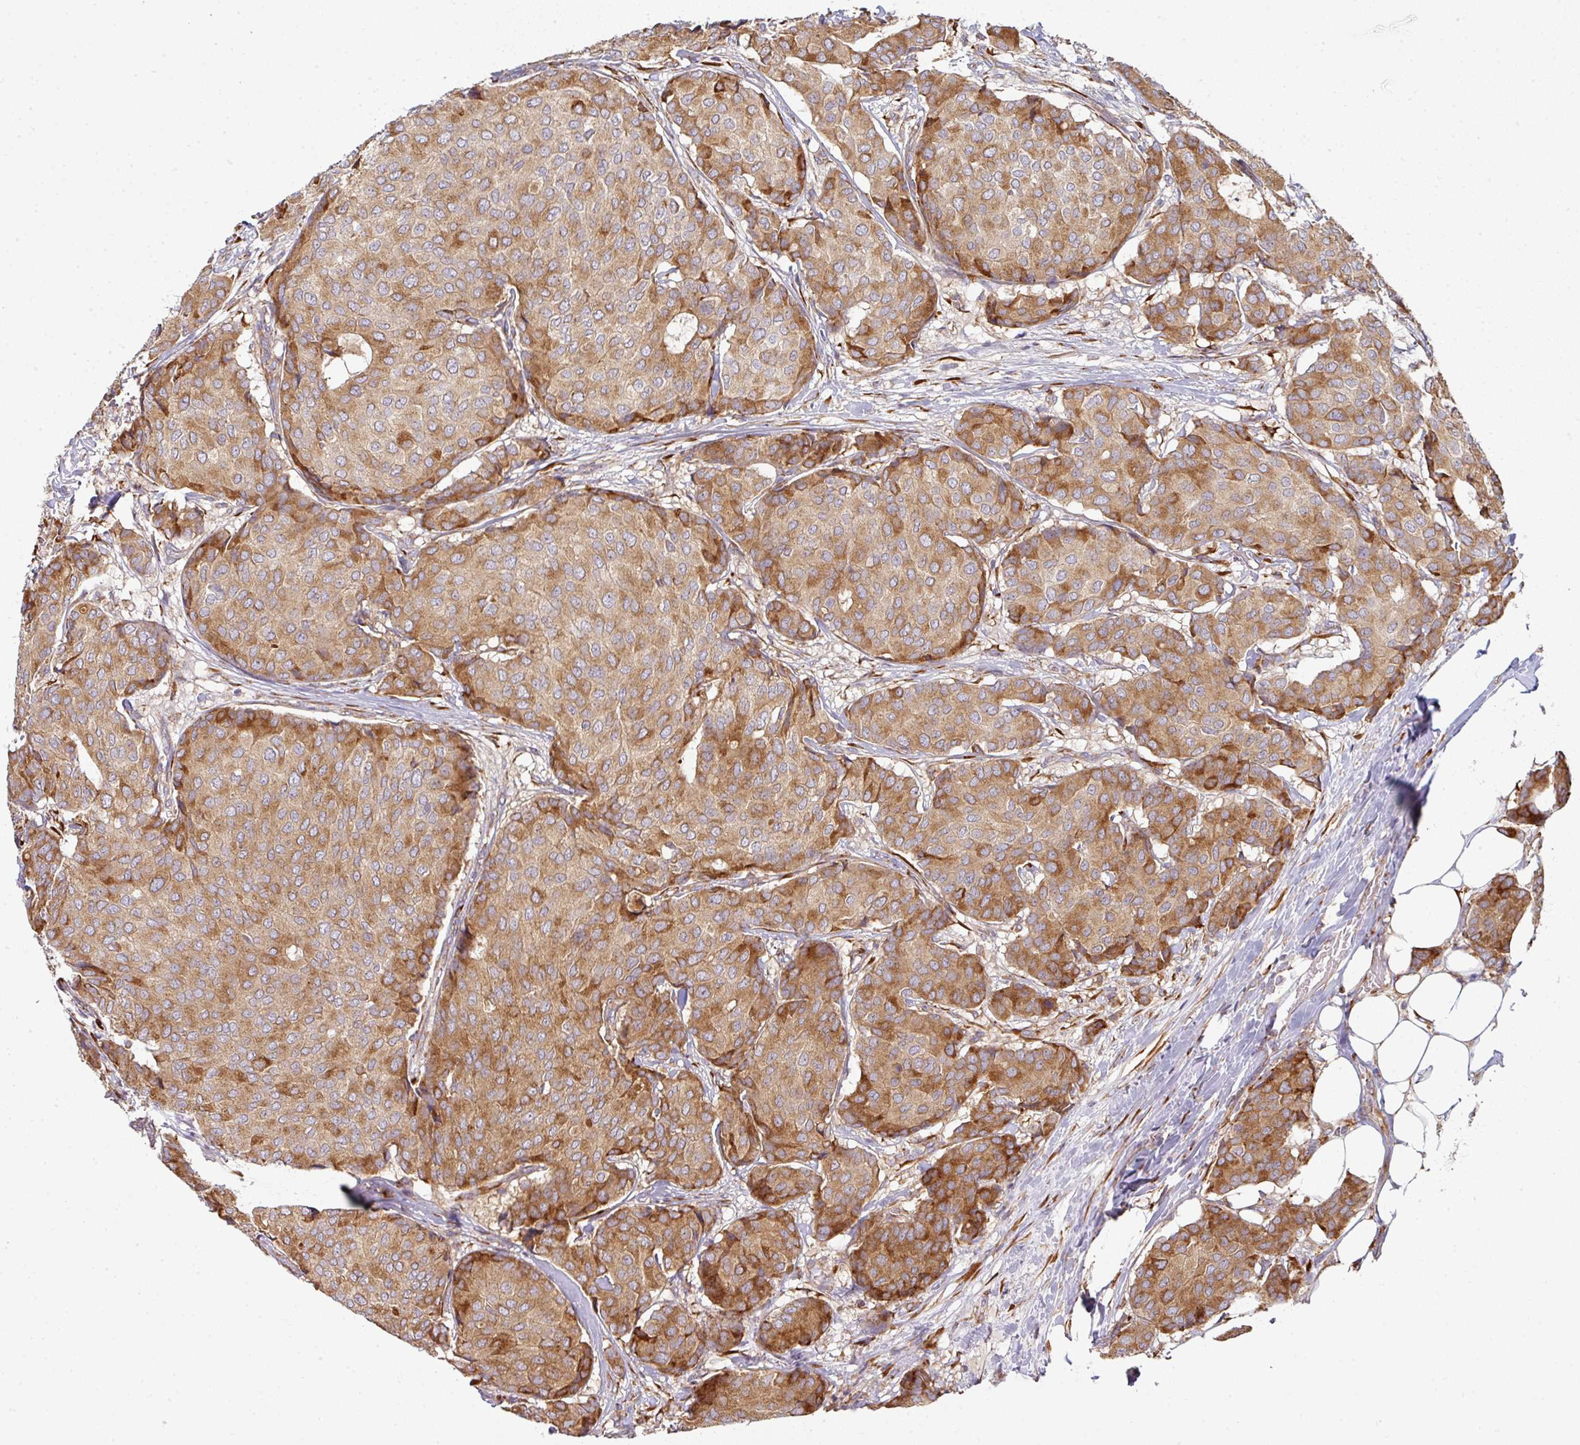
{"staining": {"intensity": "moderate", "quantity": ">75%", "location": "cytoplasmic/membranous"}, "tissue": "breast cancer", "cell_type": "Tumor cells", "image_type": "cancer", "snomed": [{"axis": "morphology", "description": "Duct carcinoma"}, {"axis": "topography", "description": "Breast"}], "caption": "High-magnification brightfield microscopy of breast cancer stained with DAB (brown) and counterstained with hematoxylin (blue). tumor cells exhibit moderate cytoplasmic/membranous staining is present in about>75% of cells.", "gene": "ZNF268", "patient": {"sex": "female", "age": 75}}